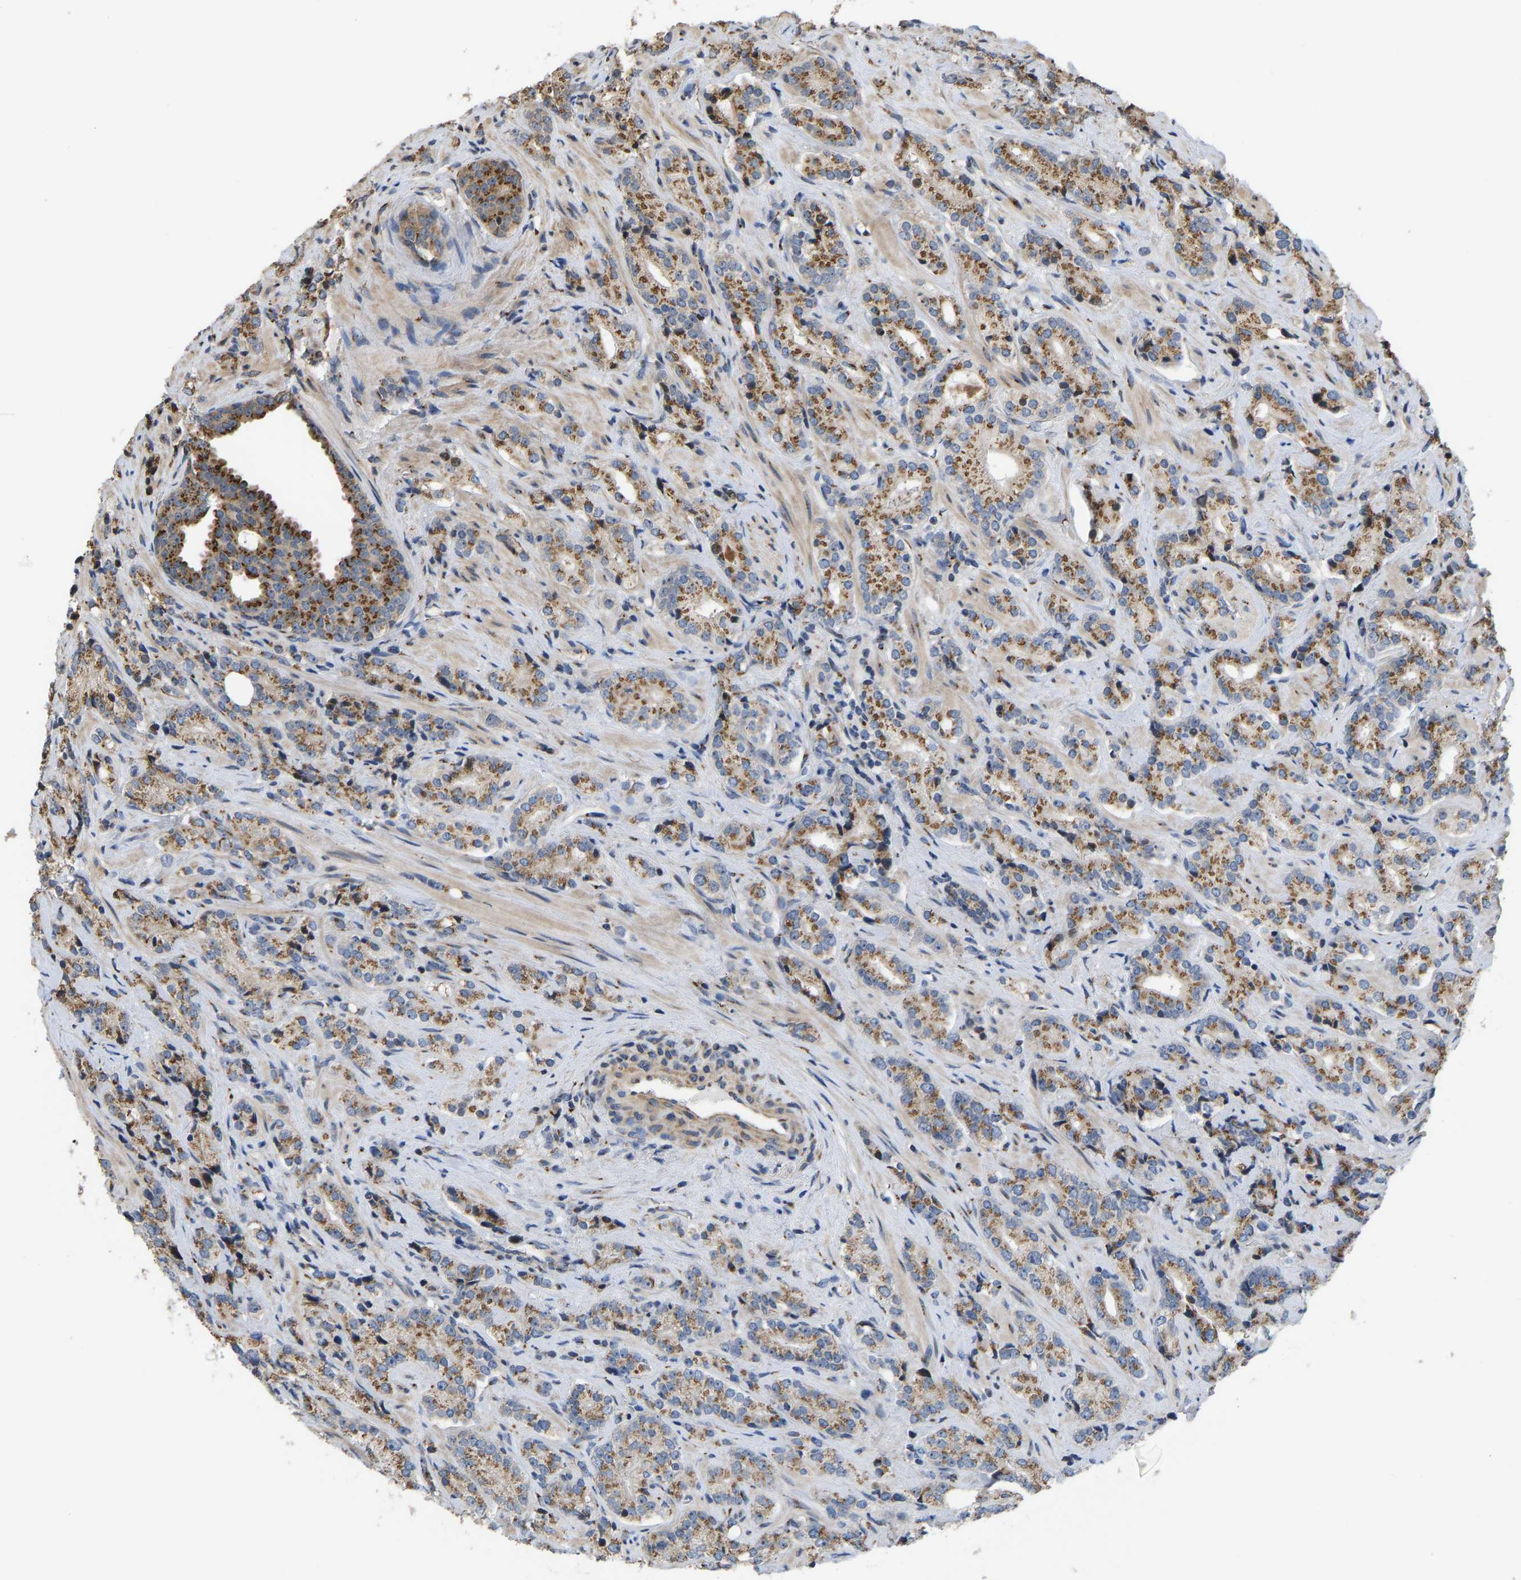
{"staining": {"intensity": "moderate", "quantity": ">75%", "location": "cytoplasmic/membranous"}, "tissue": "prostate cancer", "cell_type": "Tumor cells", "image_type": "cancer", "snomed": [{"axis": "morphology", "description": "Adenocarcinoma, High grade"}, {"axis": "topography", "description": "Prostate"}], "caption": "Immunohistochemistry image of neoplastic tissue: prostate cancer stained using immunohistochemistry displays medium levels of moderate protein expression localized specifically in the cytoplasmic/membranous of tumor cells, appearing as a cytoplasmic/membranous brown color.", "gene": "YIPF4", "patient": {"sex": "male", "age": 71}}